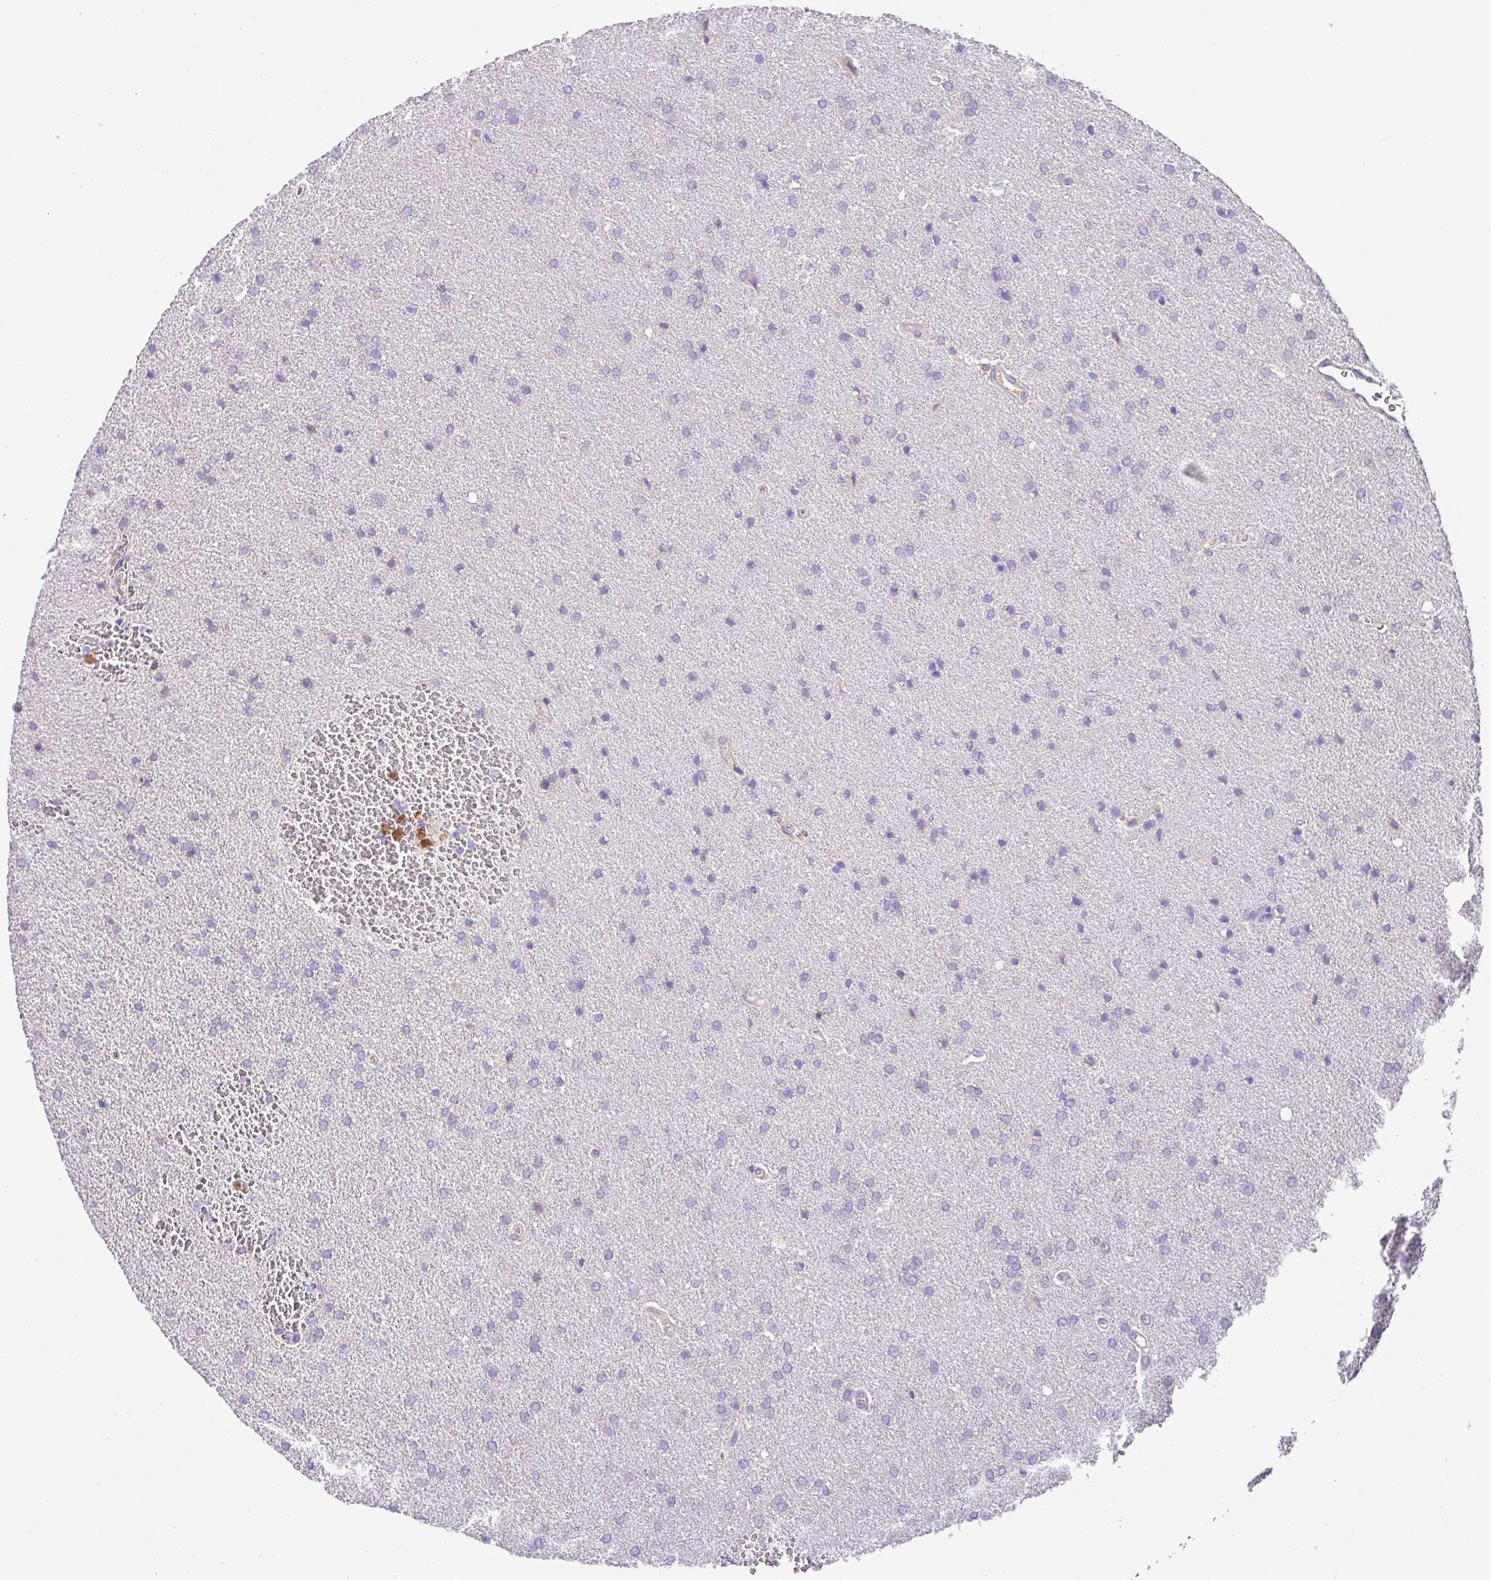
{"staining": {"intensity": "negative", "quantity": "none", "location": "none"}, "tissue": "glioma", "cell_type": "Tumor cells", "image_type": "cancer", "snomed": [{"axis": "morphology", "description": "Glioma, malignant, Low grade"}, {"axis": "topography", "description": "Brain"}], "caption": "Protein analysis of malignant glioma (low-grade) shows no significant expression in tumor cells.", "gene": "CRISP3", "patient": {"sex": "female", "age": 34}}